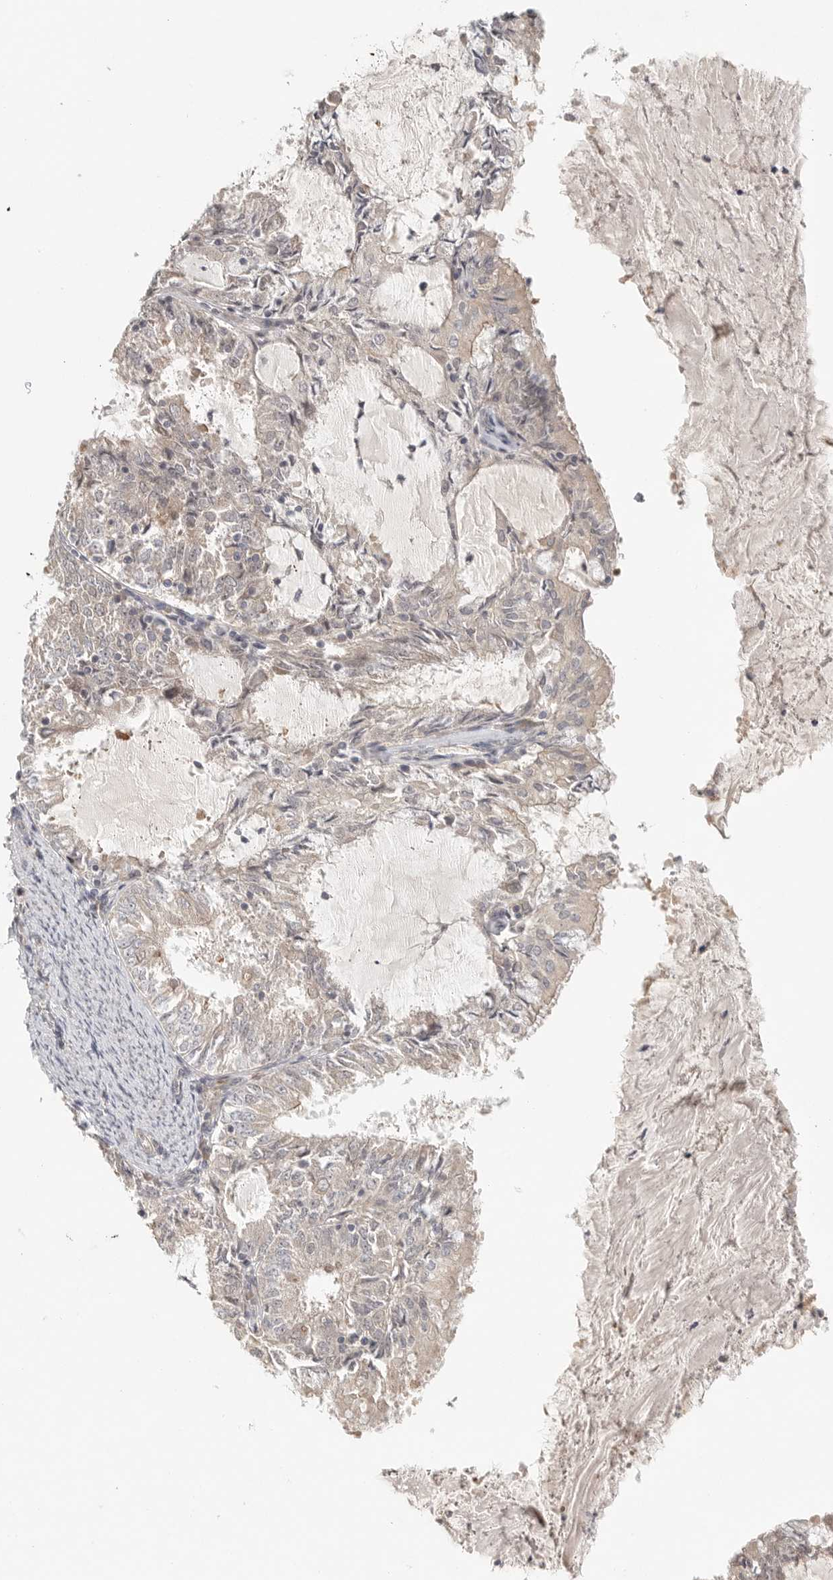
{"staining": {"intensity": "negative", "quantity": "none", "location": "none"}, "tissue": "endometrial cancer", "cell_type": "Tumor cells", "image_type": "cancer", "snomed": [{"axis": "morphology", "description": "Adenocarcinoma, NOS"}, {"axis": "topography", "description": "Endometrium"}], "caption": "Endometrial cancer was stained to show a protein in brown. There is no significant expression in tumor cells.", "gene": "HDAC6", "patient": {"sex": "female", "age": 57}}